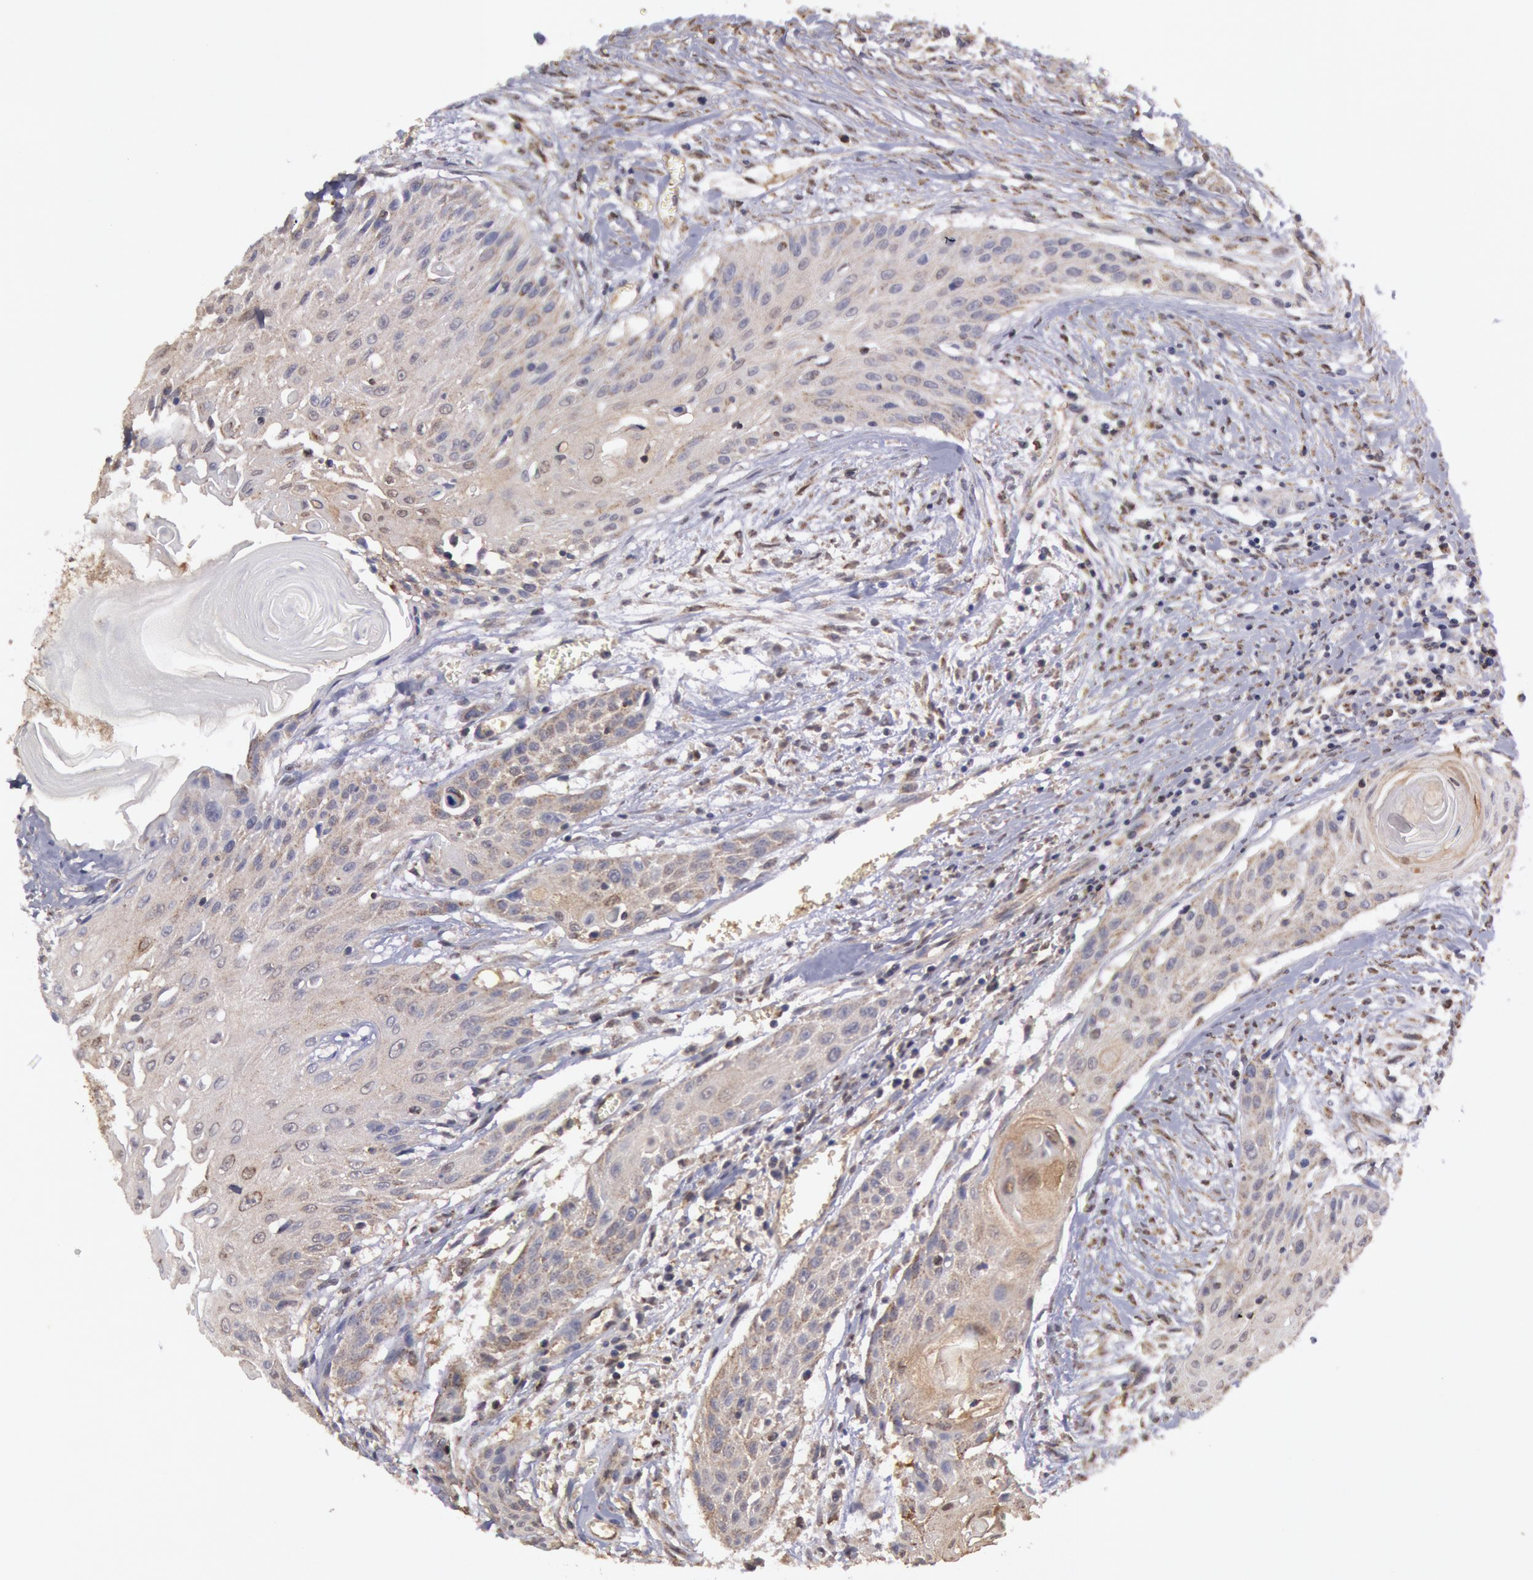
{"staining": {"intensity": "weak", "quantity": "25%-75%", "location": "cytoplasmic/membranous"}, "tissue": "head and neck cancer", "cell_type": "Tumor cells", "image_type": "cancer", "snomed": [{"axis": "morphology", "description": "Squamous cell carcinoma, NOS"}, {"axis": "morphology", "description": "Squamous cell carcinoma, metastatic, NOS"}, {"axis": "topography", "description": "Lymph node"}, {"axis": "topography", "description": "Salivary gland"}, {"axis": "topography", "description": "Head-Neck"}], "caption": "High-power microscopy captured an IHC histopathology image of head and neck squamous cell carcinoma, revealing weak cytoplasmic/membranous staining in about 25%-75% of tumor cells. The staining is performed using DAB (3,3'-diaminobenzidine) brown chromogen to label protein expression. The nuclei are counter-stained blue using hematoxylin.", "gene": "MPST", "patient": {"sex": "female", "age": 74}}